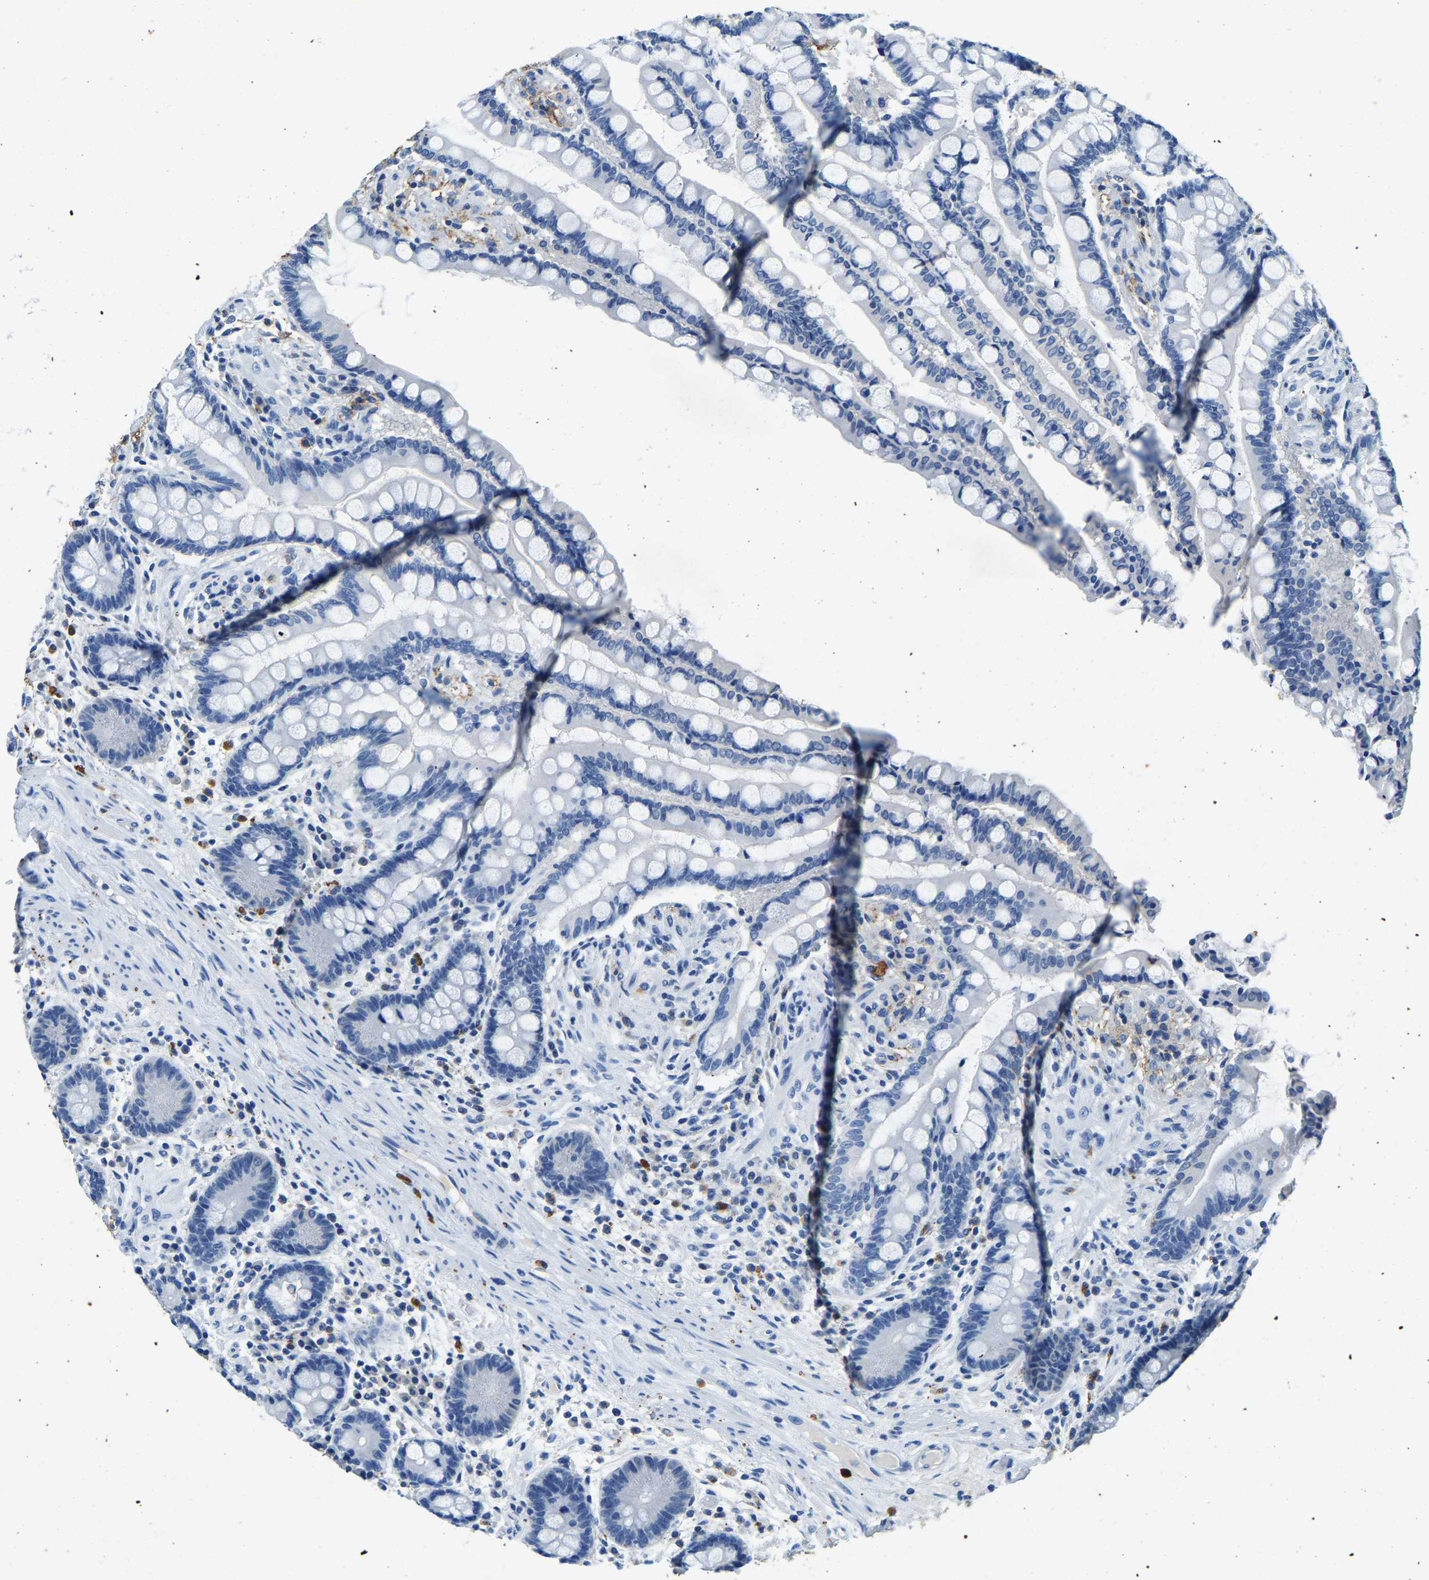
{"staining": {"intensity": "negative", "quantity": "none", "location": "none"}, "tissue": "colon", "cell_type": "Endothelial cells", "image_type": "normal", "snomed": [{"axis": "morphology", "description": "Normal tissue, NOS"}, {"axis": "topography", "description": "Colon"}], "caption": "Endothelial cells show no significant positivity in normal colon.", "gene": "UBN2", "patient": {"sex": "male", "age": 73}}